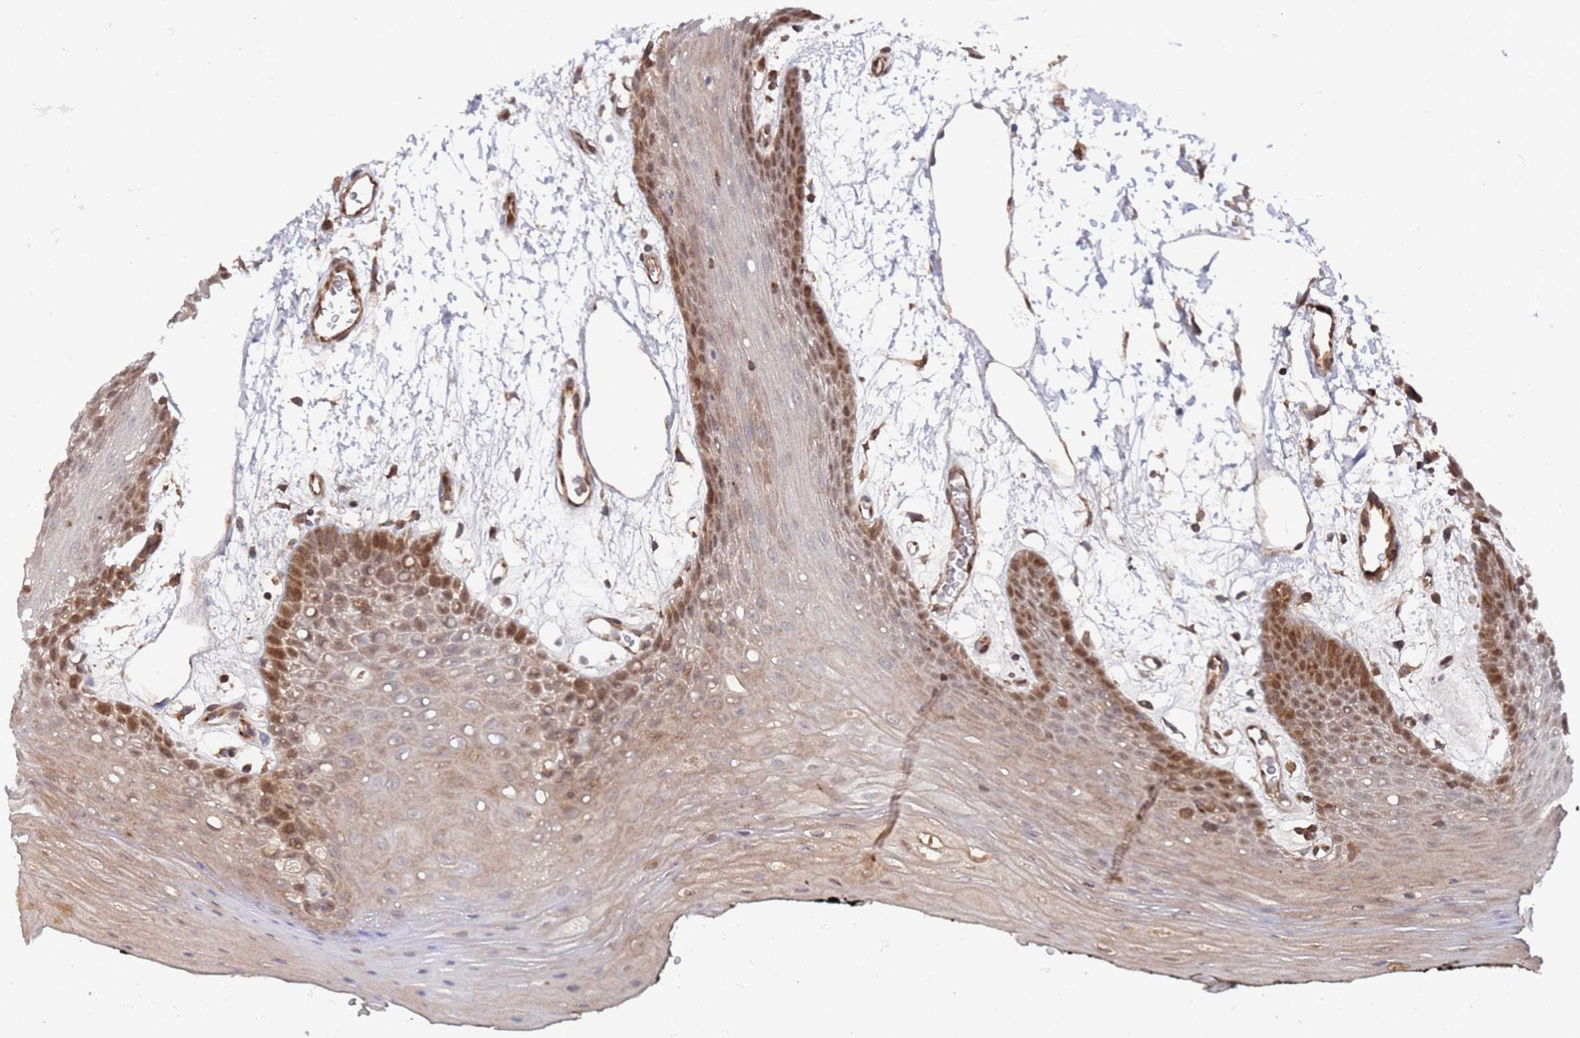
{"staining": {"intensity": "moderate", "quantity": "<25%", "location": "cytoplasmic/membranous"}, "tissue": "oral mucosa", "cell_type": "Squamous epithelial cells", "image_type": "normal", "snomed": [{"axis": "morphology", "description": "Normal tissue, NOS"}, {"axis": "topography", "description": "Oral tissue"}, {"axis": "topography", "description": "Tounge, NOS"}], "caption": "Normal oral mucosa was stained to show a protein in brown. There is low levels of moderate cytoplasmic/membranous expression in approximately <25% of squamous epithelial cells.", "gene": "DDX60", "patient": {"sex": "female", "age": 59}}